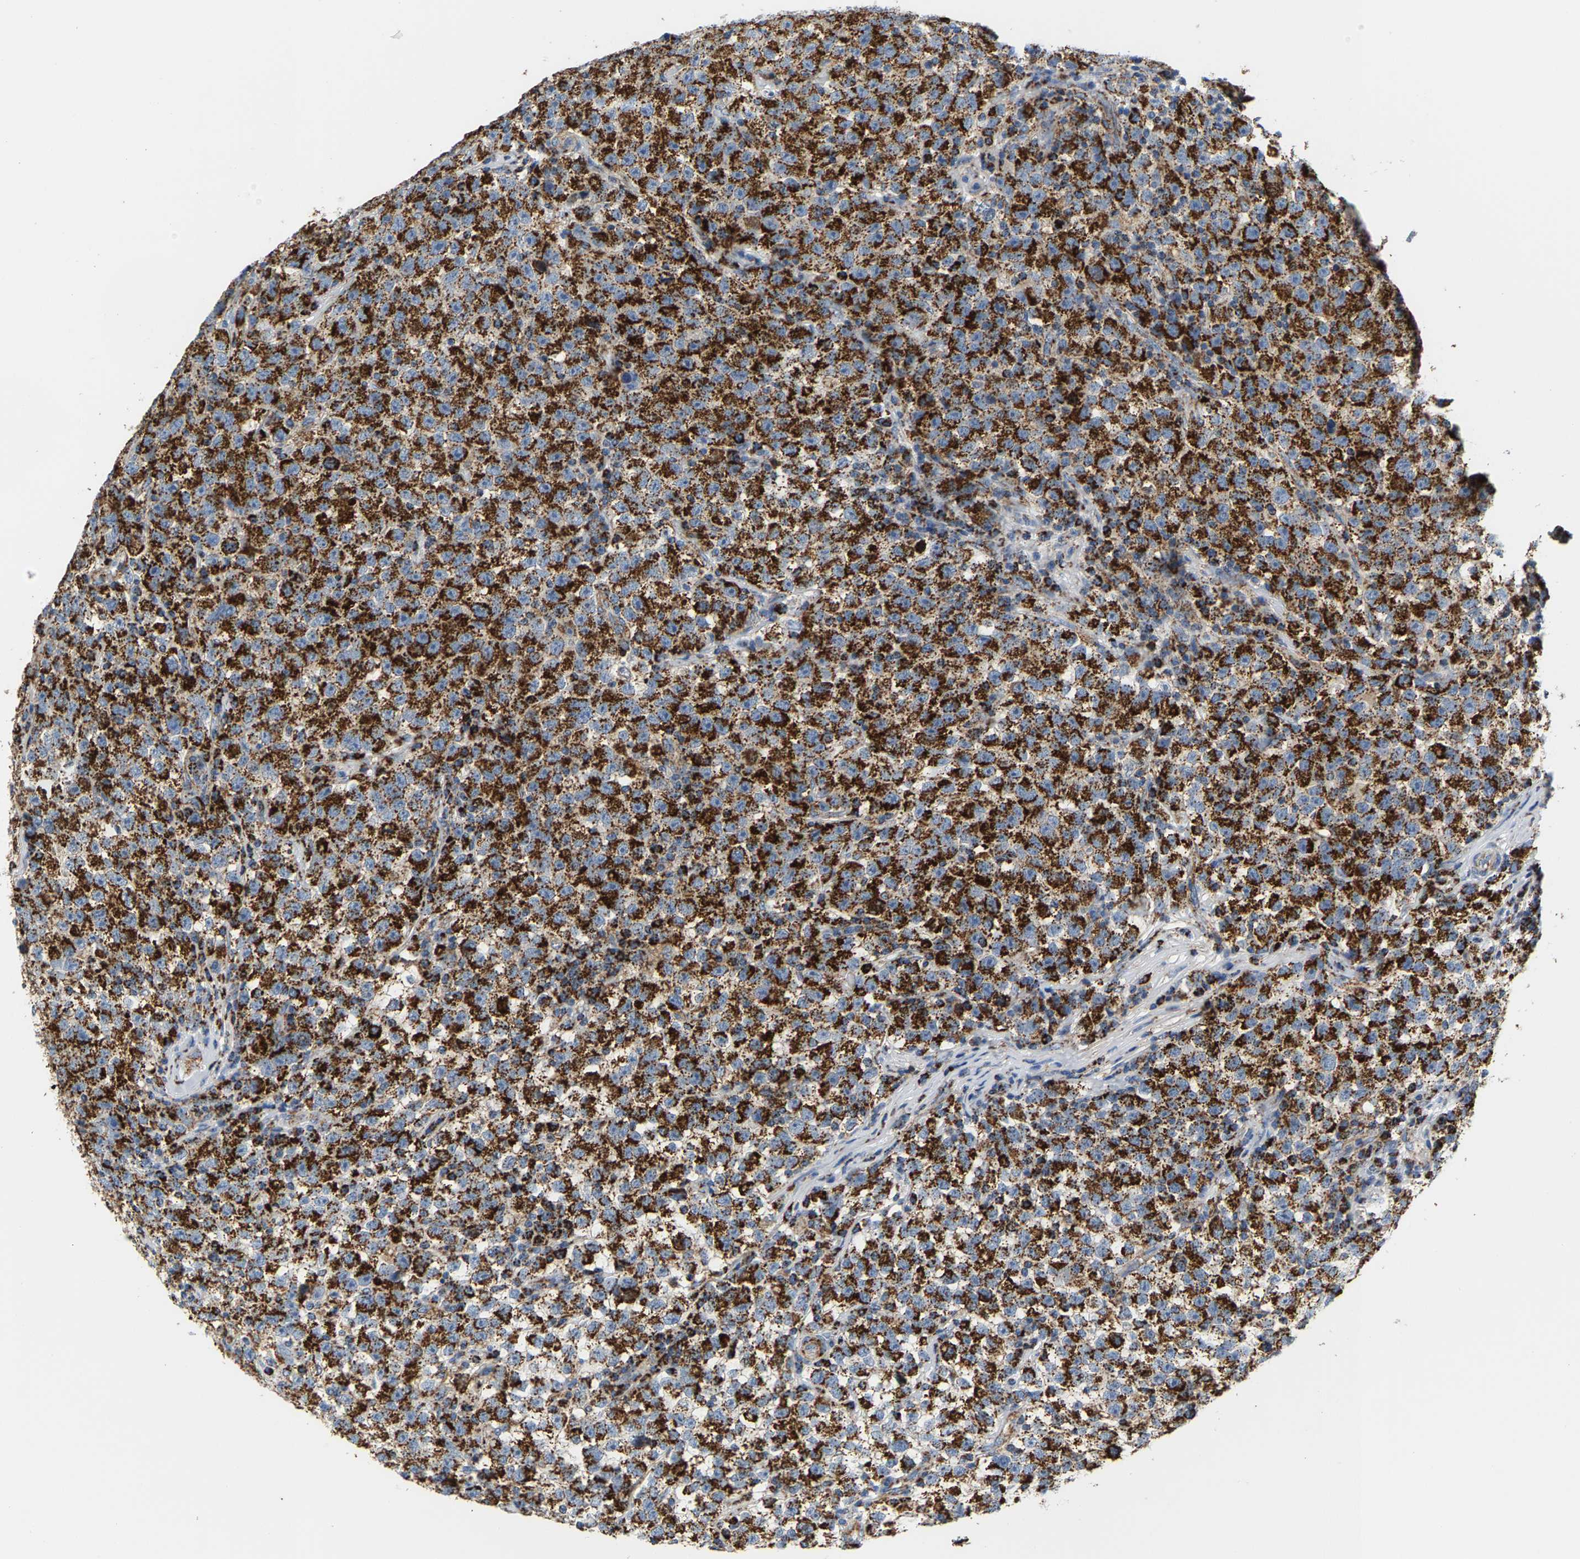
{"staining": {"intensity": "strong", "quantity": ">75%", "location": "cytoplasmic/membranous"}, "tissue": "testis cancer", "cell_type": "Tumor cells", "image_type": "cancer", "snomed": [{"axis": "morphology", "description": "Seminoma, NOS"}, {"axis": "topography", "description": "Testis"}], "caption": "The histopathology image demonstrates staining of testis cancer (seminoma), revealing strong cytoplasmic/membranous protein staining (brown color) within tumor cells.", "gene": "SHMT2", "patient": {"sex": "male", "age": 22}}